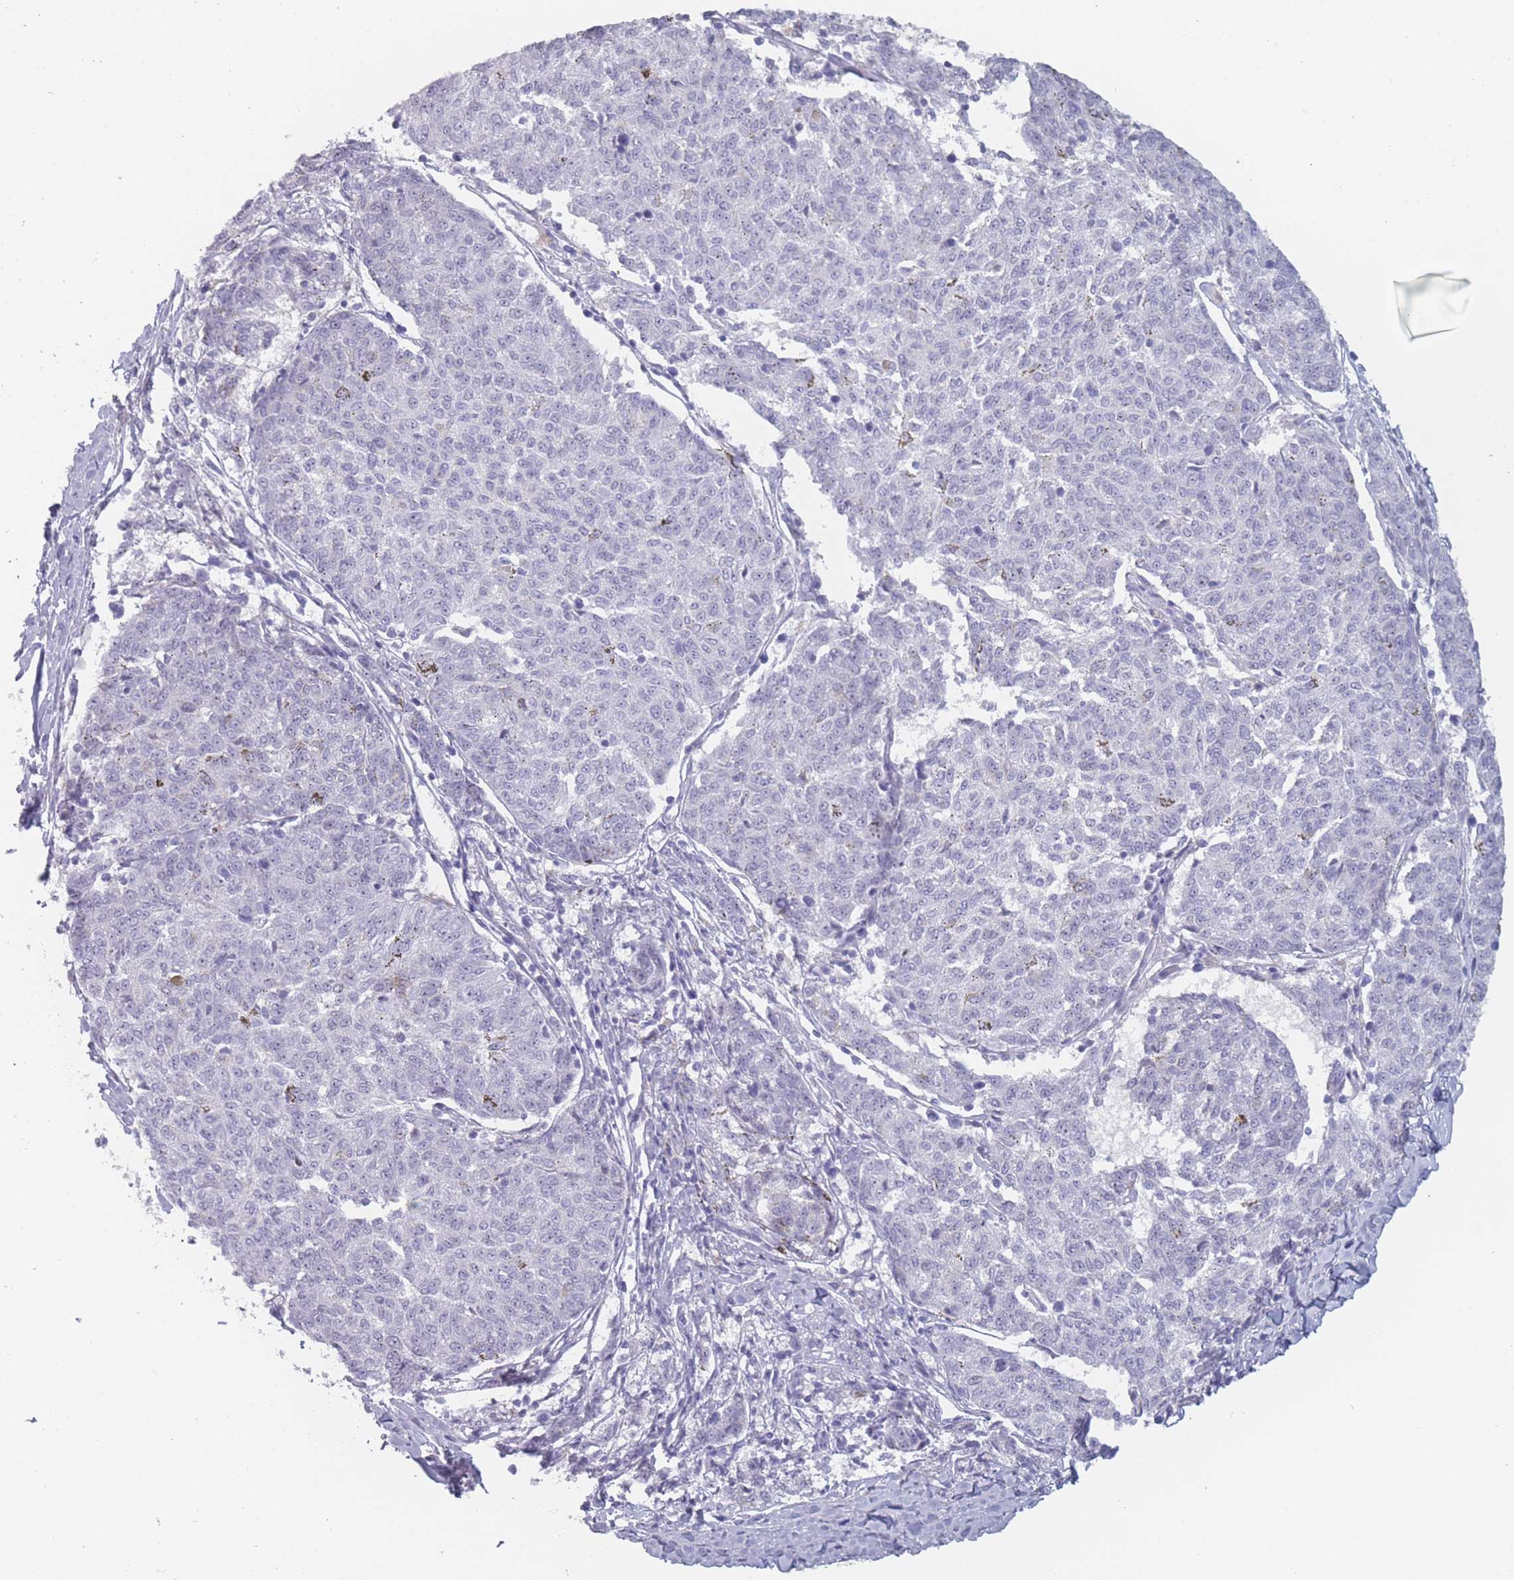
{"staining": {"intensity": "negative", "quantity": "none", "location": "none"}, "tissue": "melanoma", "cell_type": "Tumor cells", "image_type": "cancer", "snomed": [{"axis": "morphology", "description": "Malignant melanoma, NOS"}, {"axis": "topography", "description": "Skin"}], "caption": "A micrograph of malignant melanoma stained for a protein shows no brown staining in tumor cells.", "gene": "ROS1", "patient": {"sex": "female", "age": 72}}